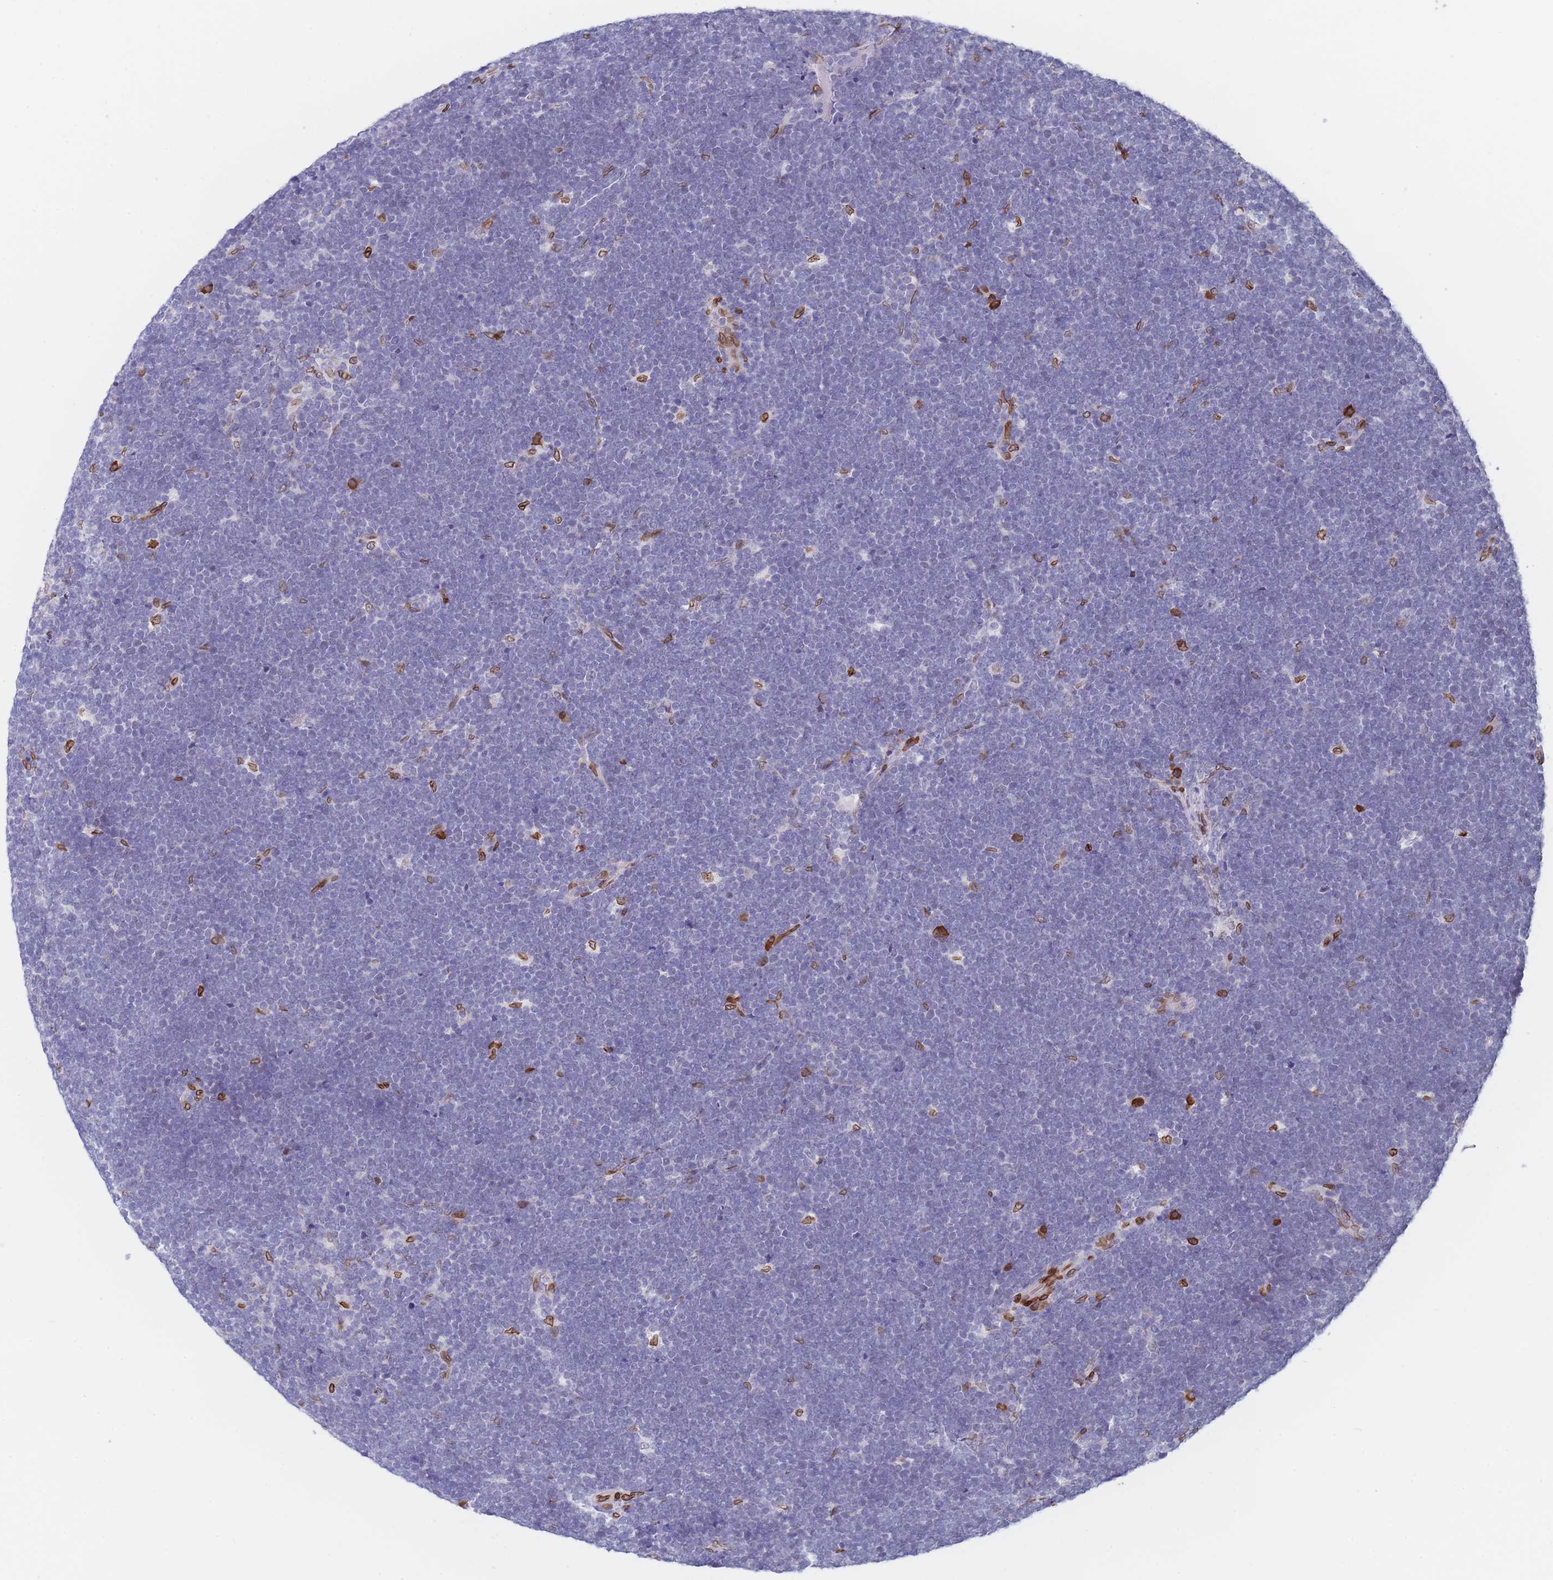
{"staining": {"intensity": "negative", "quantity": "none", "location": "none"}, "tissue": "lymphoma", "cell_type": "Tumor cells", "image_type": "cancer", "snomed": [{"axis": "morphology", "description": "Malignant lymphoma, non-Hodgkin's type, High grade"}, {"axis": "topography", "description": "Lymph node"}], "caption": "An immunohistochemistry (IHC) image of lymphoma is shown. There is no staining in tumor cells of lymphoma.", "gene": "ZBTB1", "patient": {"sex": "male", "age": 13}}